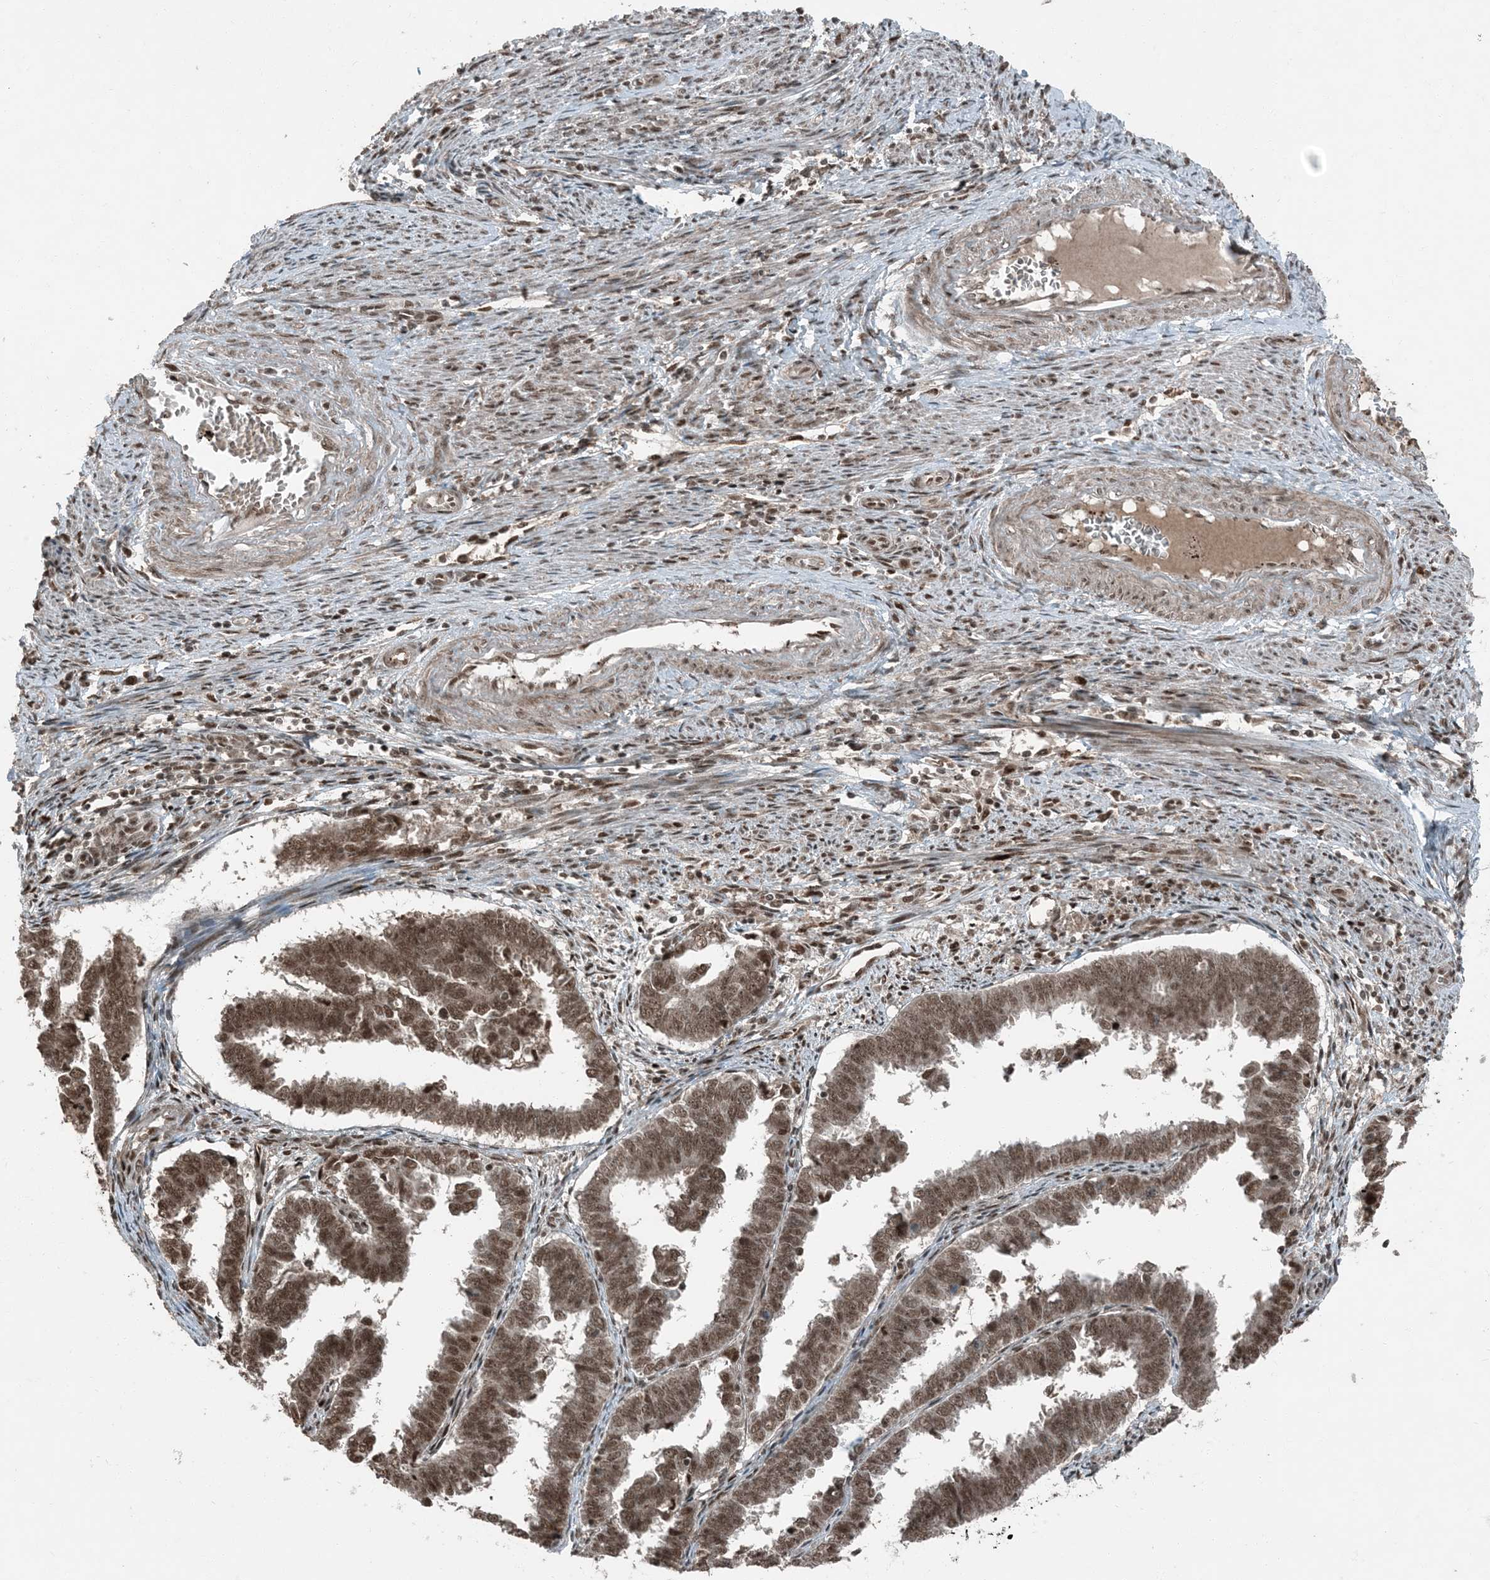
{"staining": {"intensity": "moderate", "quantity": ">75%", "location": "nuclear"}, "tissue": "endometrial cancer", "cell_type": "Tumor cells", "image_type": "cancer", "snomed": [{"axis": "morphology", "description": "Adenocarcinoma, NOS"}, {"axis": "topography", "description": "Endometrium"}], "caption": "Human endometrial adenocarcinoma stained with a brown dye exhibits moderate nuclear positive staining in about >75% of tumor cells.", "gene": "TRAPPC12", "patient": {"sex": "female", "age": 75}}